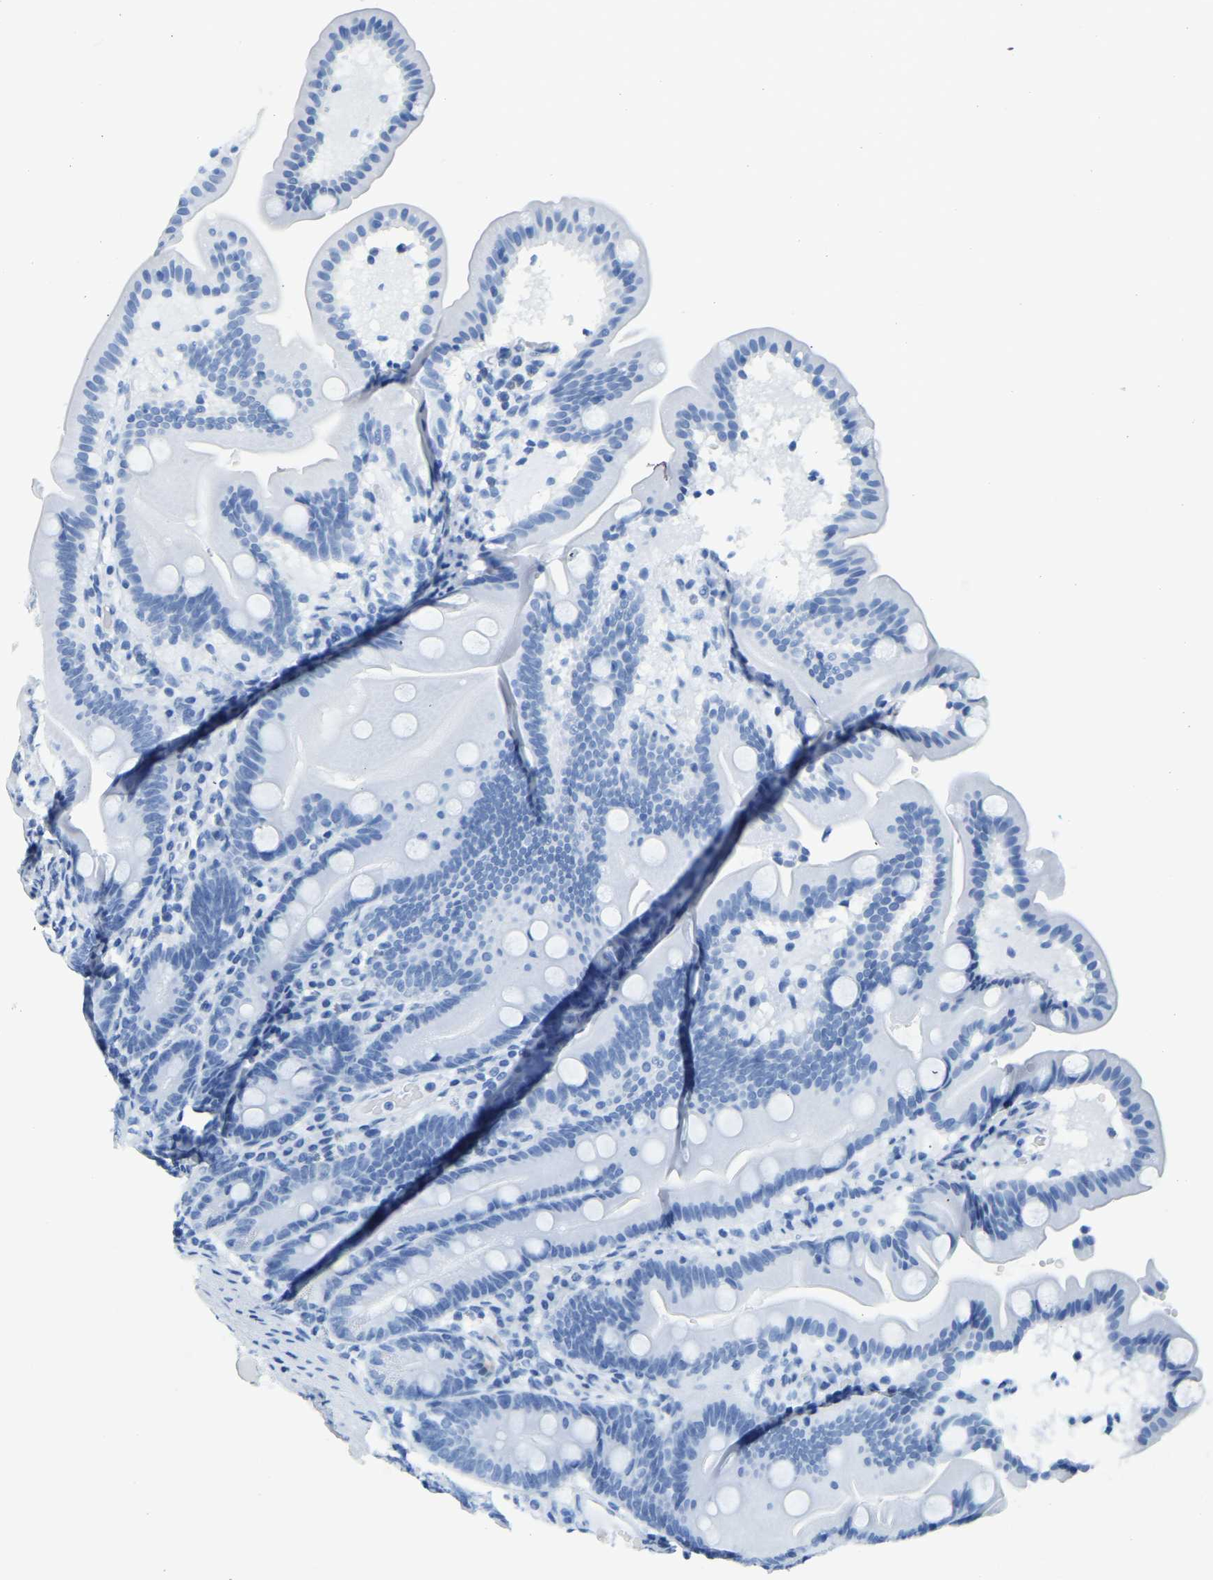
{"staining": {"intensity": "weak", "quantity": "<25%", "location": "nuclear"}, "tissue": "duodenum", "cell_type": "Glandular cells", "image_type": "normal", "snomed": [{"axis": "morphology", "description": "Normal tissue, NOS"}, {"axis": "topography", "description": "Duodenum"}], "caption": "A high-resolution micrograph shows immunohistochemistry staining of normal duodenum, which reveals no significant staining in glandular cells. (IHC, brightfield microscopy, high magnification).", "gene": "NANS", "patient": {"sex": "male", "age": 54}}